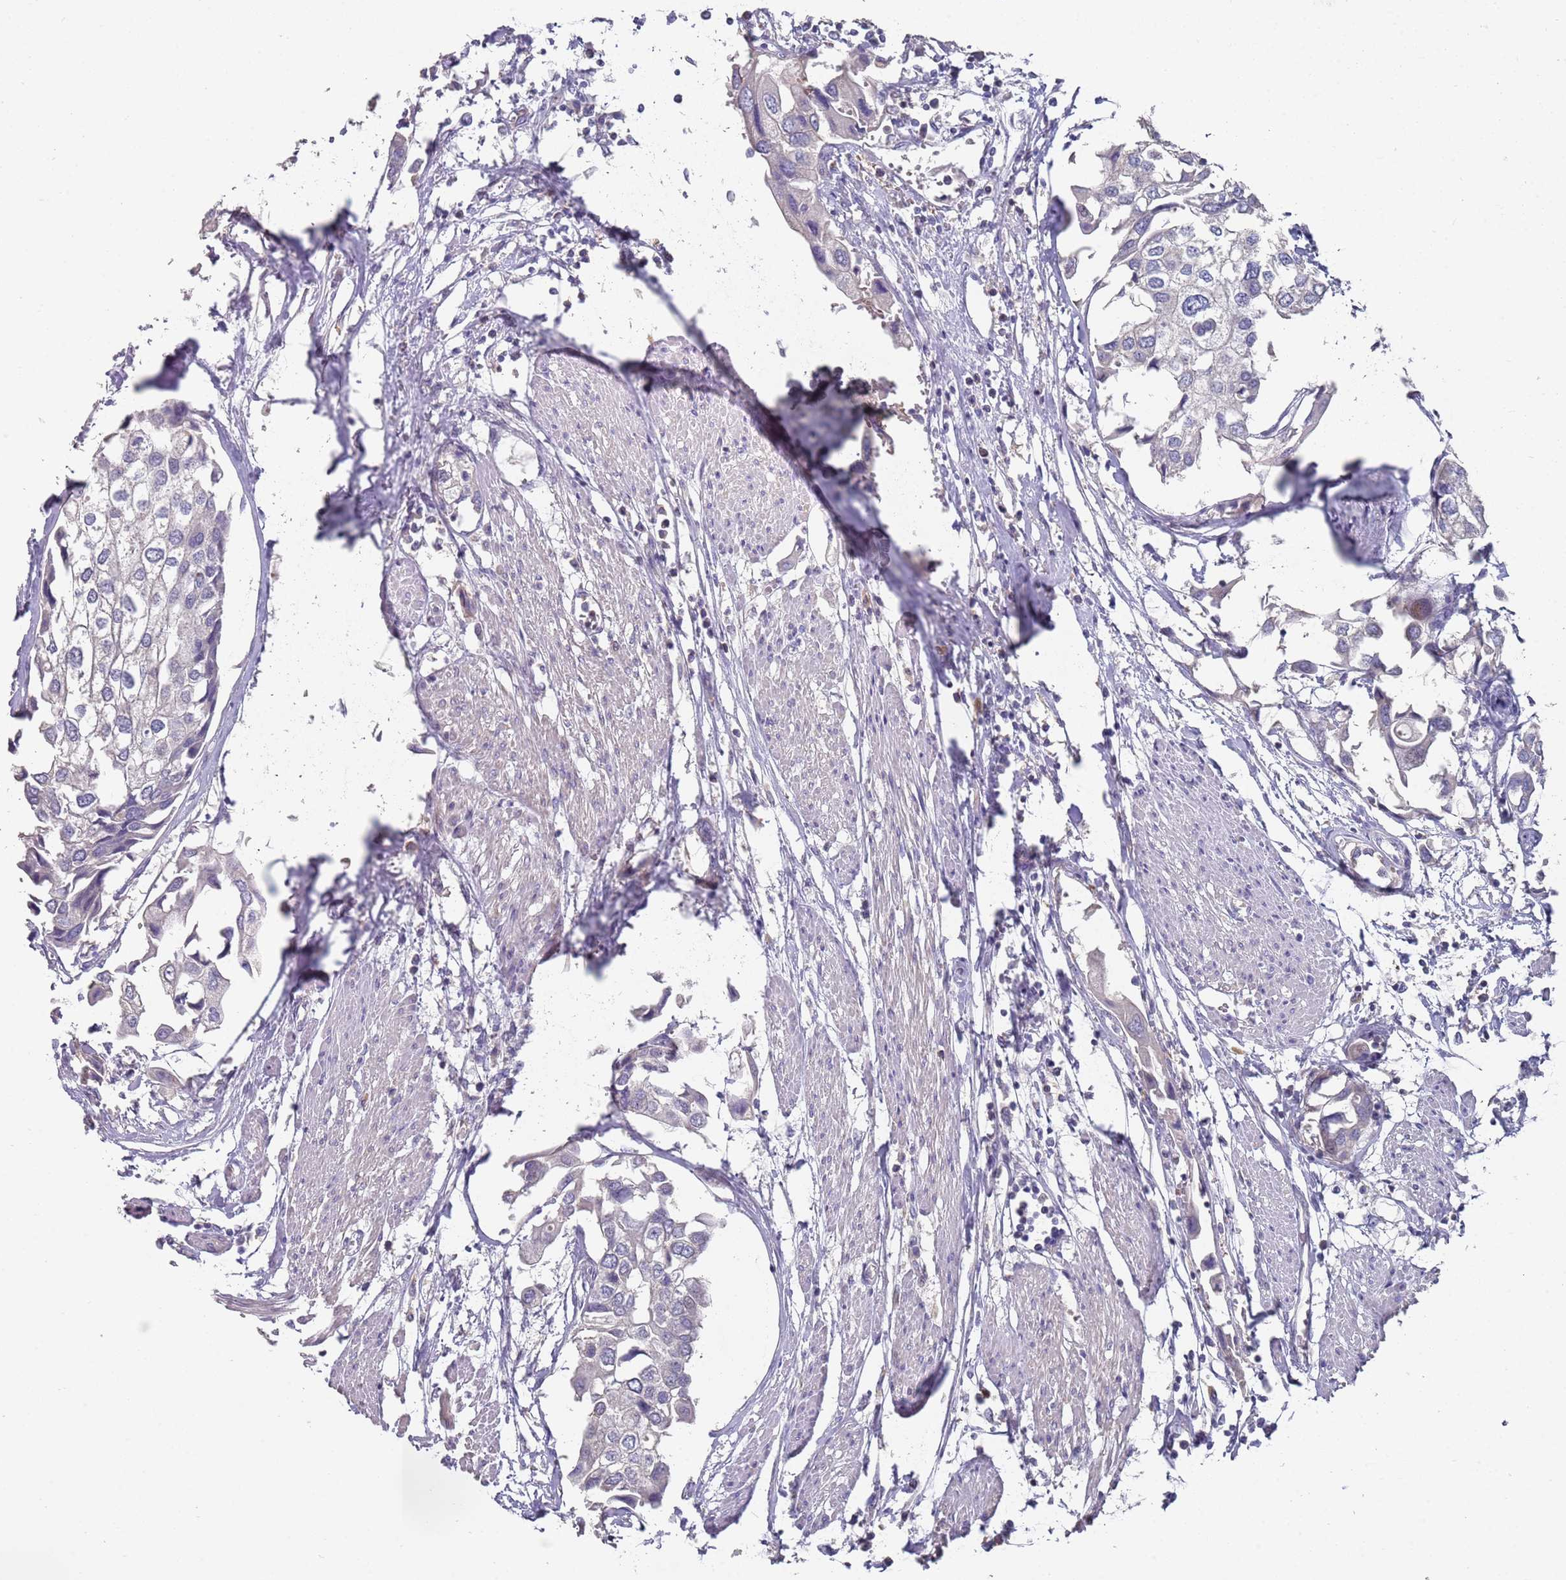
{"staining": {"intensity": "negative", "quantity": "none", "location": "none"}, "tissue": "urothelial cancer", "cell_type": "Tumor cells", "image_type": "cancer", "snomed": [{"axis": "morphology", "description": "Urothelial carcinoma, High grade"}, {"axis": "topography", "description": "Urinary bladder"}], "caption": "This is an immunohistochemistry photomicrograph of human high-grade urothelial carcinoma. There is no staining in tumor cells.", "gene": "LACC1", "patient": {"sex": "male", "age": 64}}